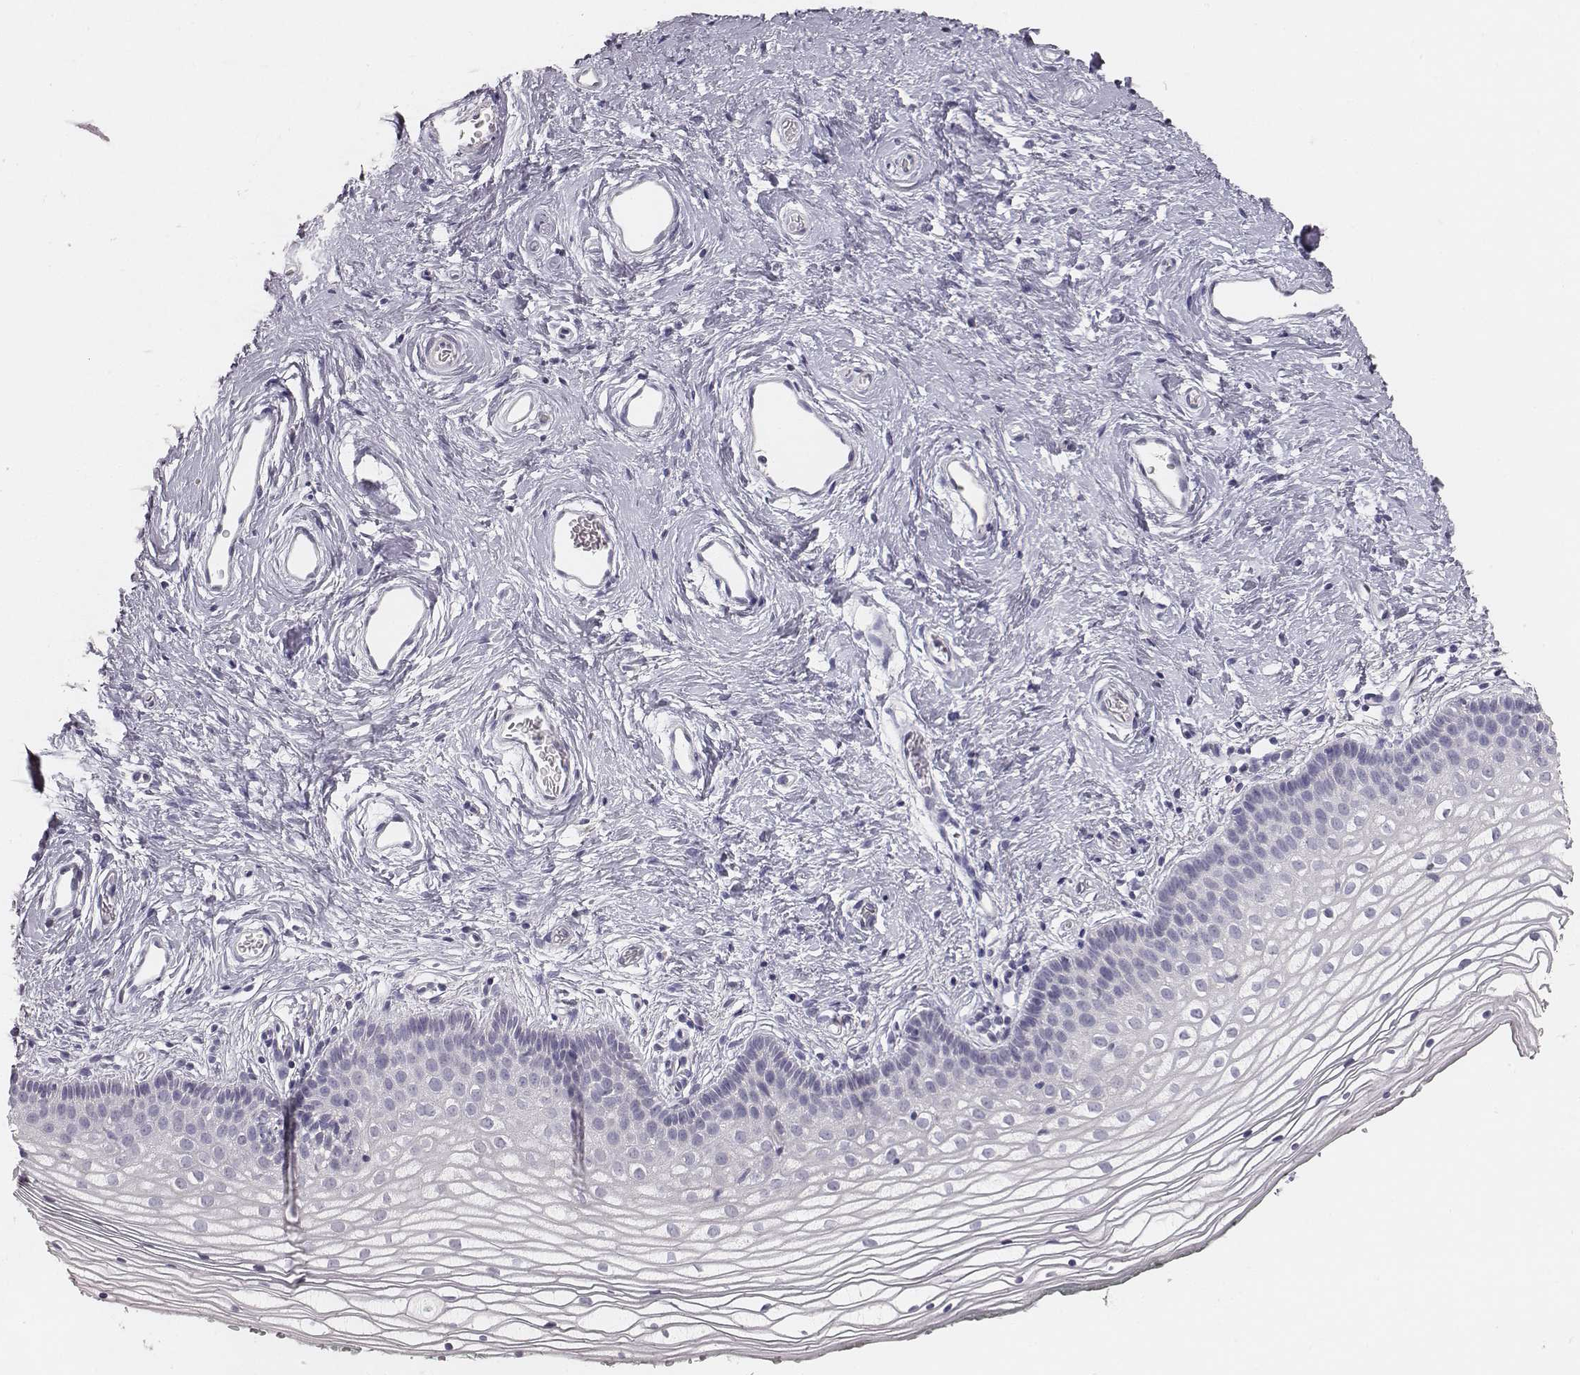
{"staining": {"intensity": "negative", "quantity": "none", "location": "none"}, "tissue": "vagina", "cell_type": "Squamous epithelial cells", "image_type": "normal", "snomed": [{"axis": "morphology", "description": "Normal tissue, NOS"}, {"axis": "topography", "description": "Vagina"}], "caption": "Immunohistochemistry histopathology image of normal vagina: vagina stained with DAB reveals no significant protein positivity in squamous epithelial cells.", "gene": "MYH6", "patient": {"sex": "female", "age": 36}}